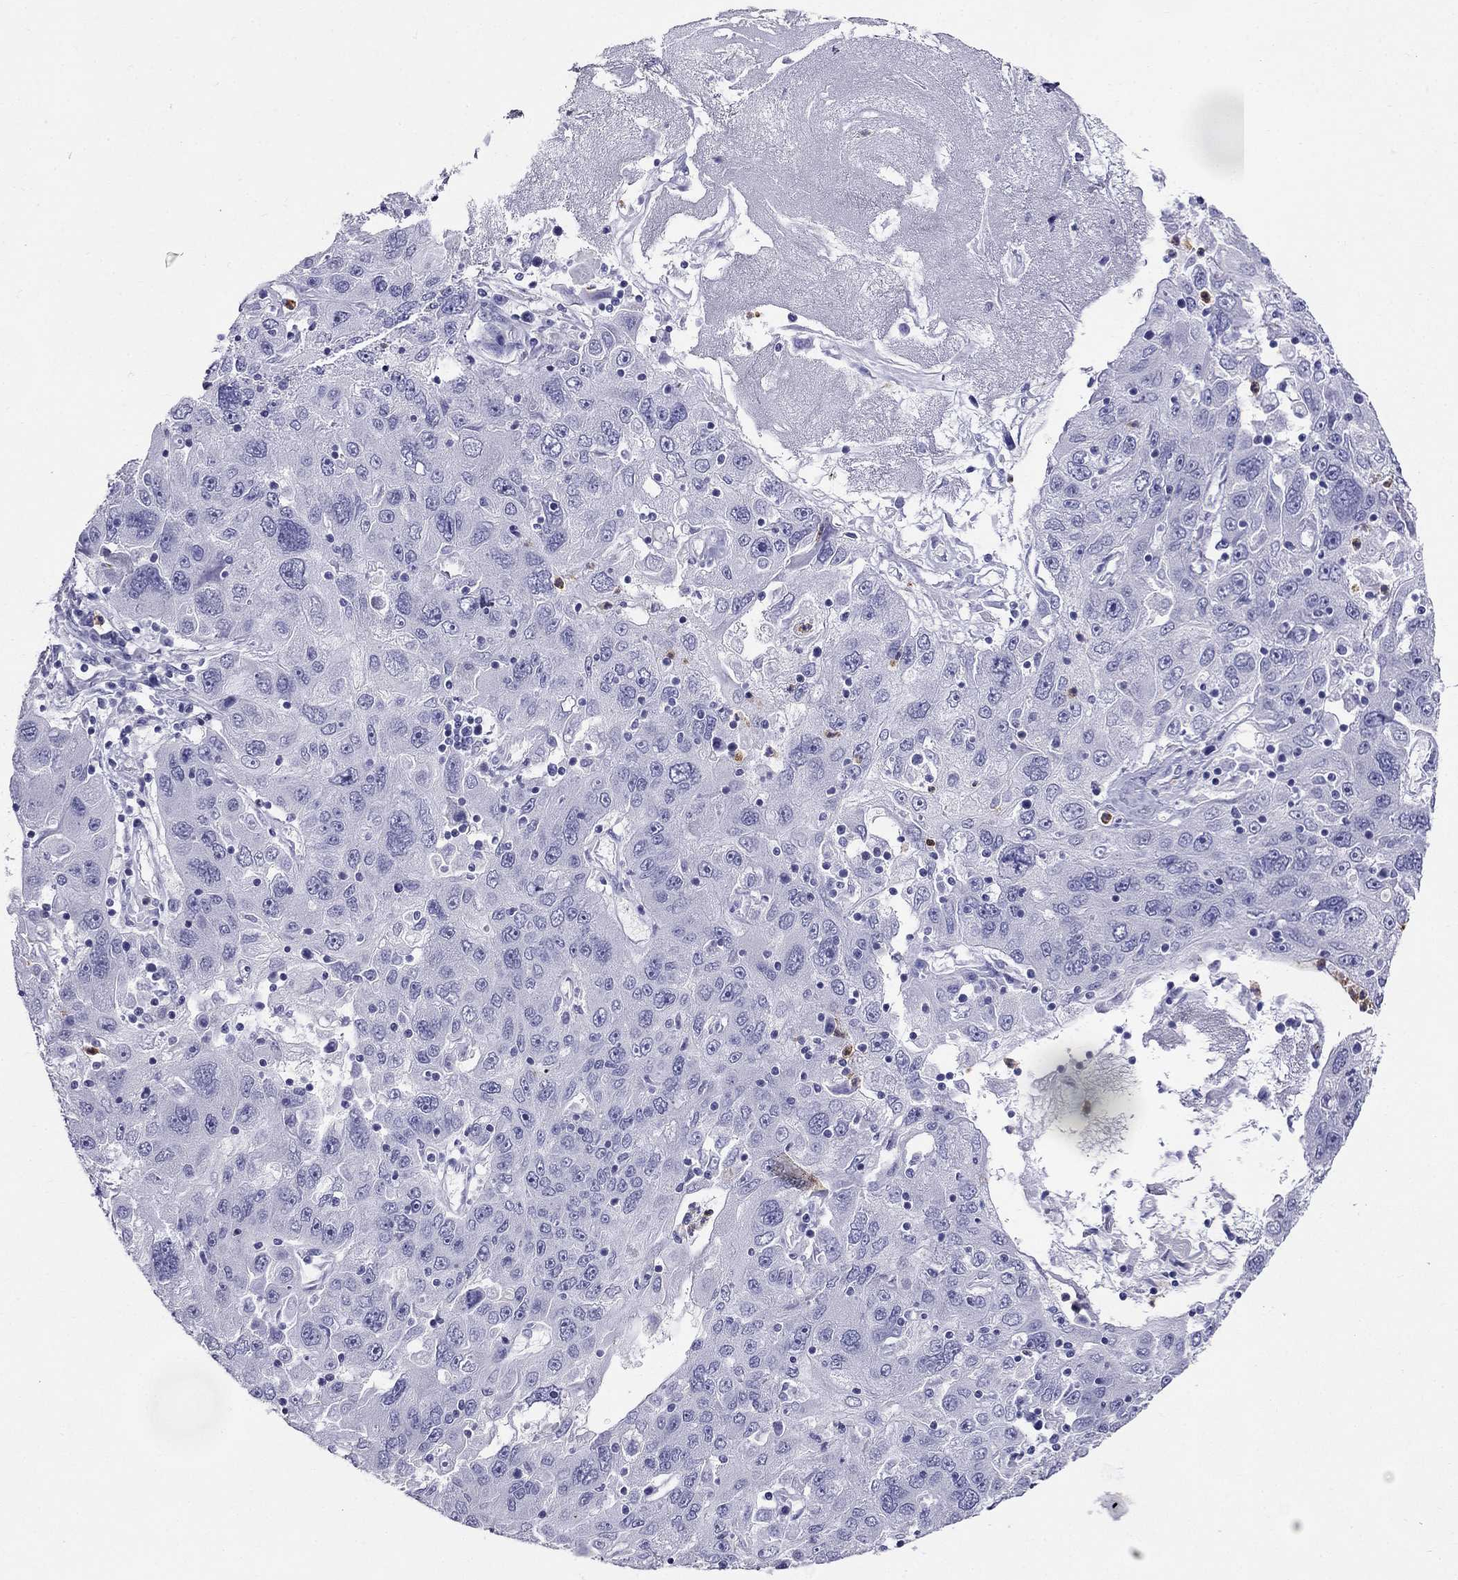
{"staining": {"intensity": "negative", "quantity": "none", "location": "none"}, "tissue": "stomach cancer", "cell_type": "Tumor cells", "image_type": "cancer", "snomed": [{"axis": "morphology", "description": "Adenocarcinoma, NOS"}, {"axis": "topography", "description": "Stomach"}], "caption": "DAB (3,3'-diaminobenzidine) immunohistochemical staining of human stomach adenocarcinoma demonstrates no significant expression in tumor cells.", "gene": "PPP1R36", "patient": {"sex": "male", "age": 56}}